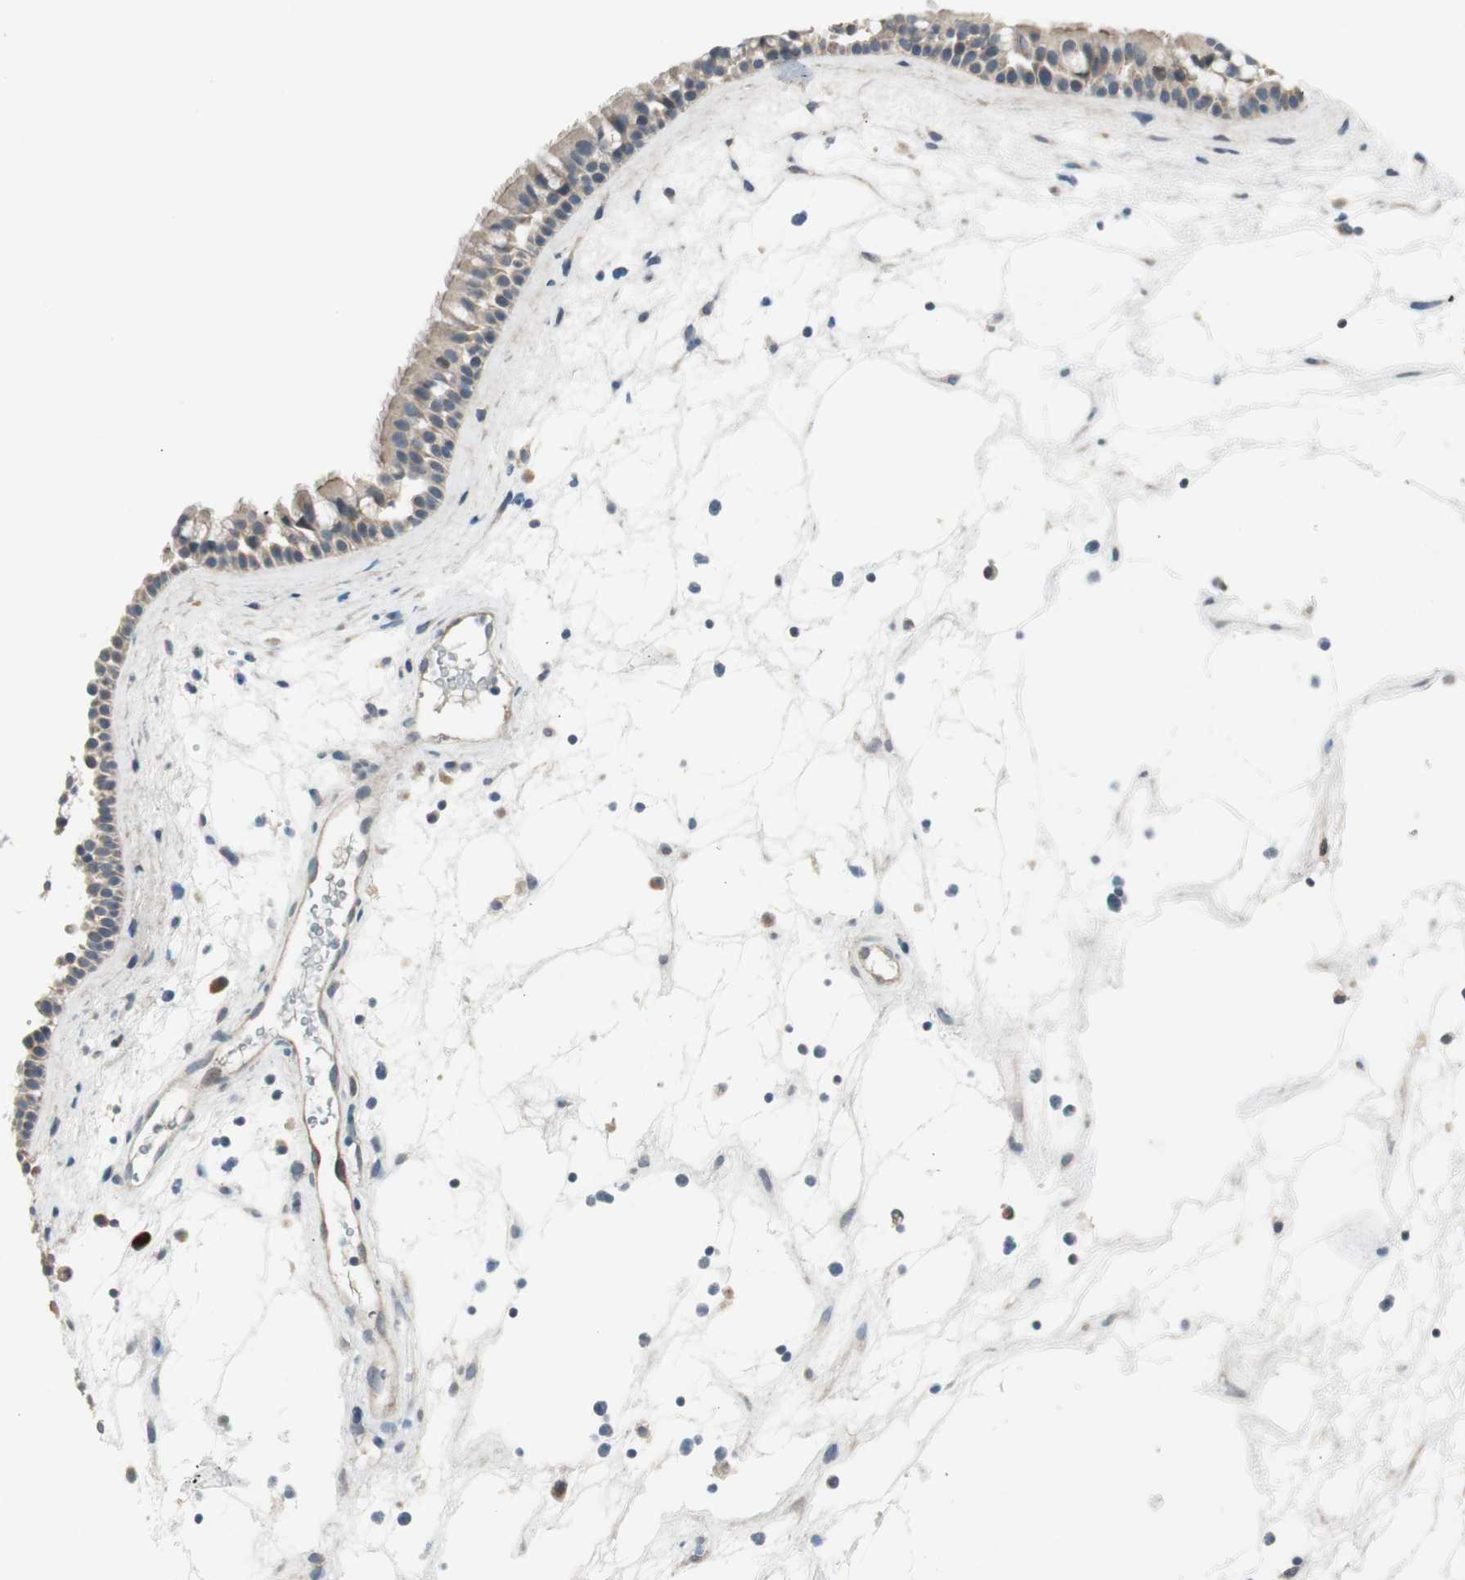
{"staining": {"intensity": "weak", "quantity": "<25%", "location": "cytoplasmic/membranous"}, "tissue": "nasopharynx", "cell_type": "Respiratory epithelial cells", "image_type": "normal", "snomed": [{"axis": "morphology", "description": "Normal tissue, NOS"}, {"axis": "morphology", "description": "Inflammation, NOS"}, {"axis": "topography", "description": "Nasopharynx"}], "caption": "Immunohistochemistry of benign nasopharynx shows no staining in respiratory epithelial cells.", "gene": "PCDHB15", "patient": {"sex": "male", "age": 48}}